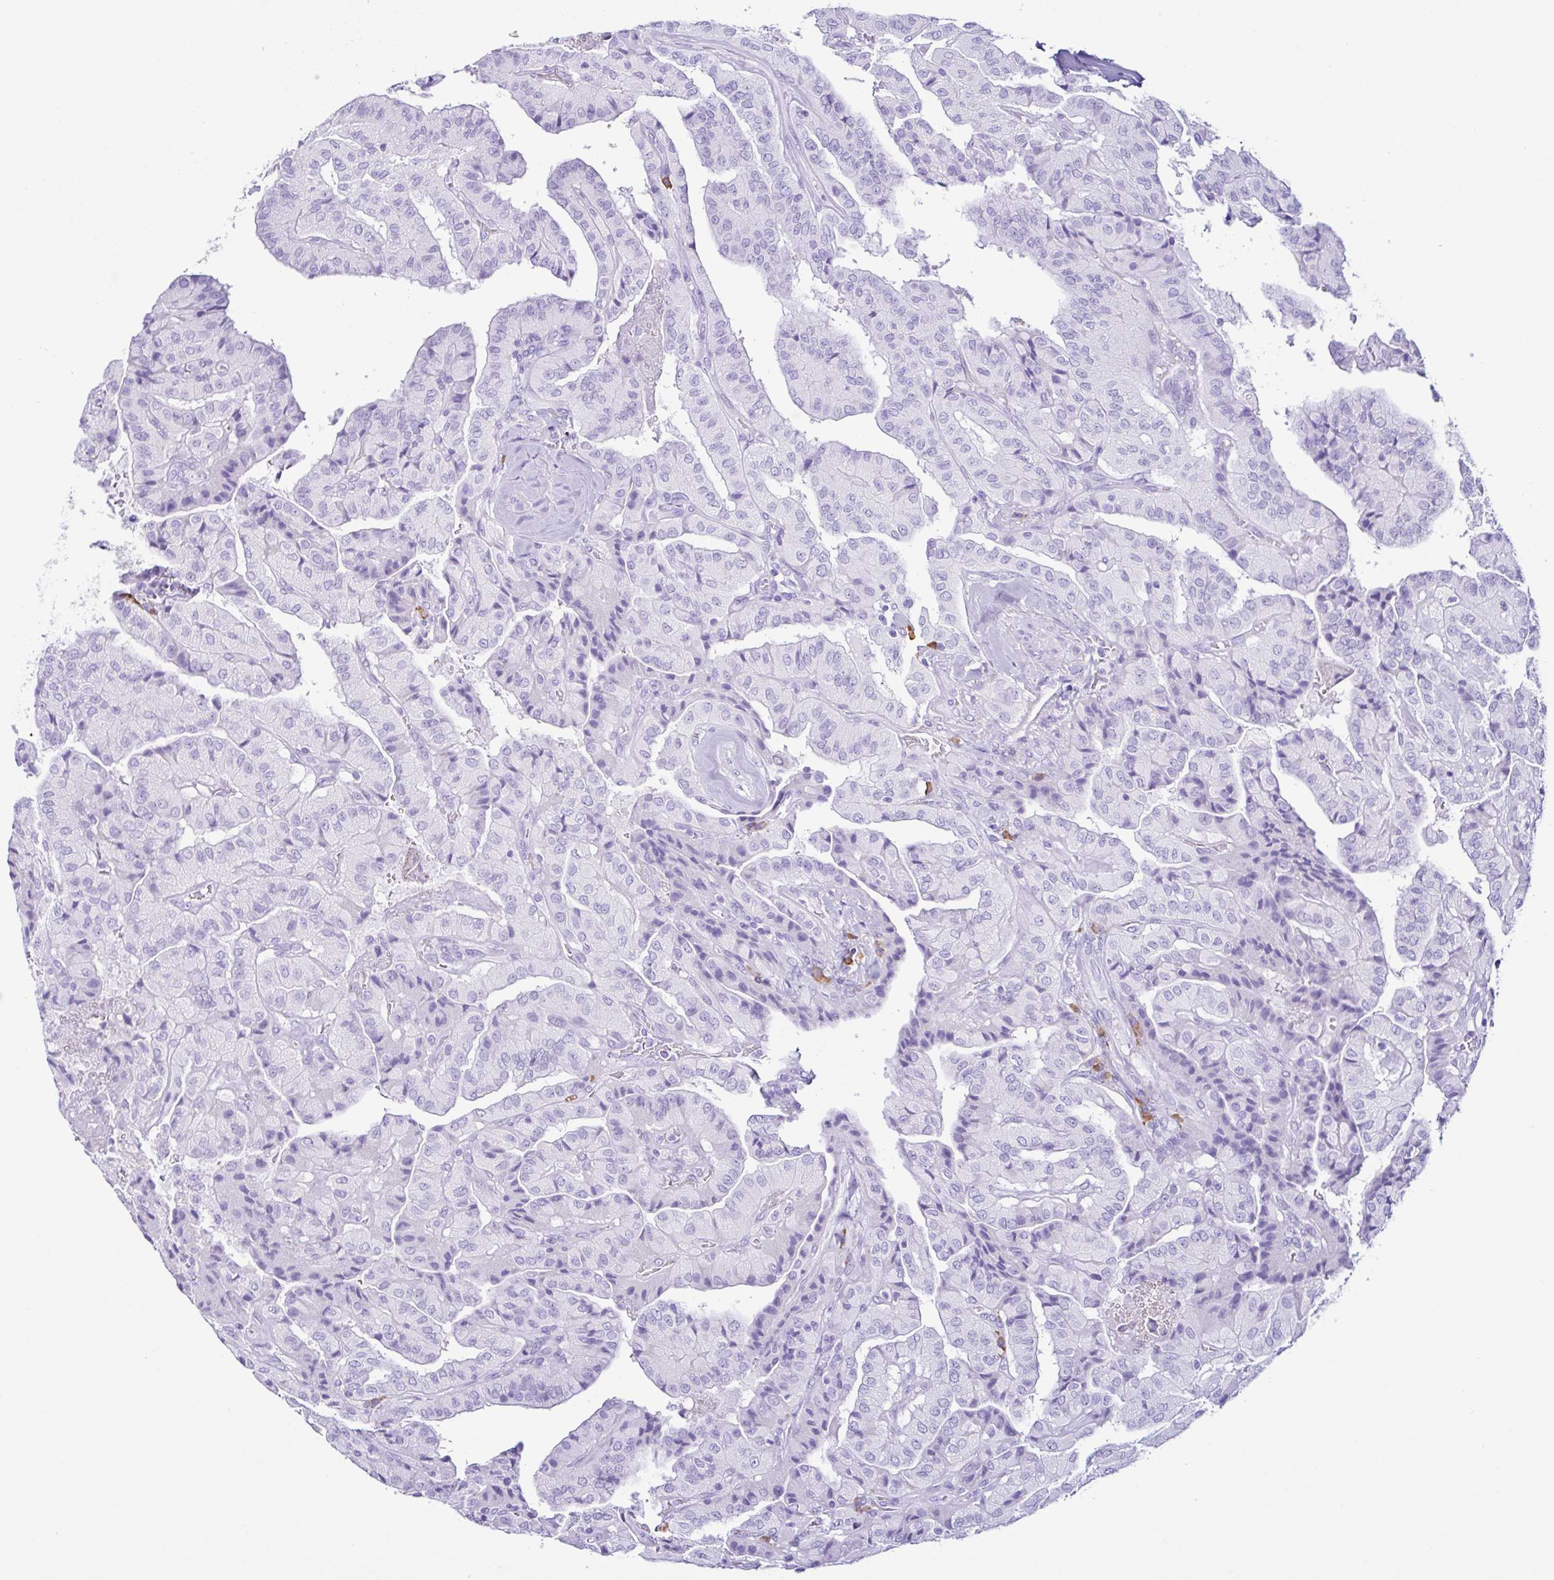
{"staining": {"intensity": "negative", "quantity": "none", "location": "none"}, "tissue": "thyroid cancer", "cell_type": "Tumor cells", "image_type": "cancer", "snomed": [{"axis": "morphology", "description": "Normal tissue, NOS"}, {"axis": "morphology", "description": "Papillary adenocarcinoma, NOS"}, {"axis": "topography", "description": "Thyroid gland"}], "caption": "Immunohistochemical staining of thyroid cancer (papillary adenocarcinoma) shows no significant staining in tumor cells.", "gene": "PIGF", "patient": {"sex": "female", "age": 59}}